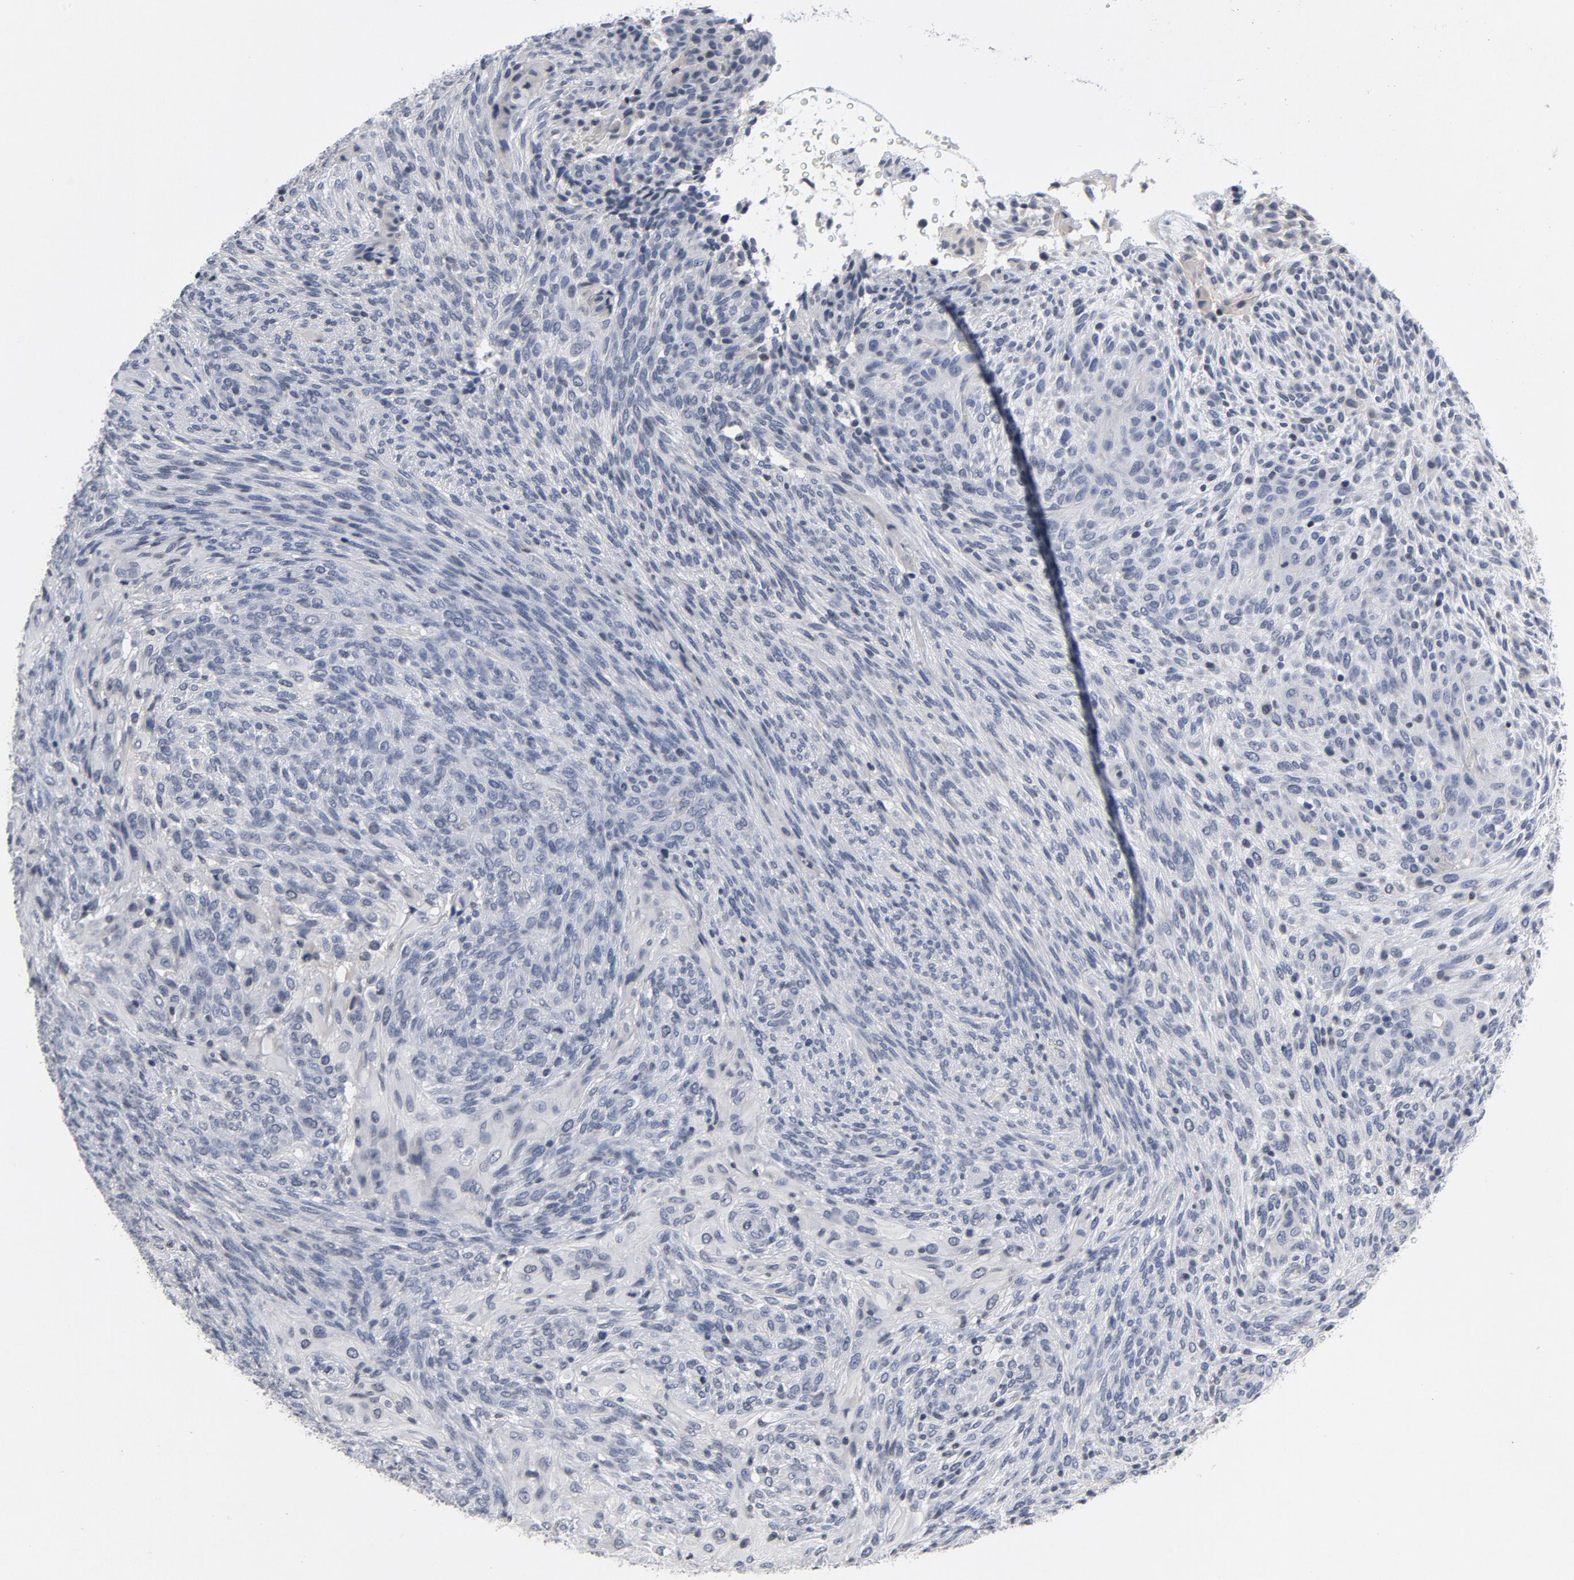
{"staining": {"intensity": "negative", "quantity": "none", "location": "none"}, "tissue": "glioma", "cell_type": "Tumor cells", "image_type": "cancer", "snomed": [{"axis": "morphology", "description": "Glioma, malignant, High grade"}, {"axis": "topography", "description": "Cerebral cortex"}], "caption": "Tumor cells are negative for brown protein staining in malignant glioma (high-grade).", "gene": "TCL1A", "patient": {"sex": "female", "age": 55}}